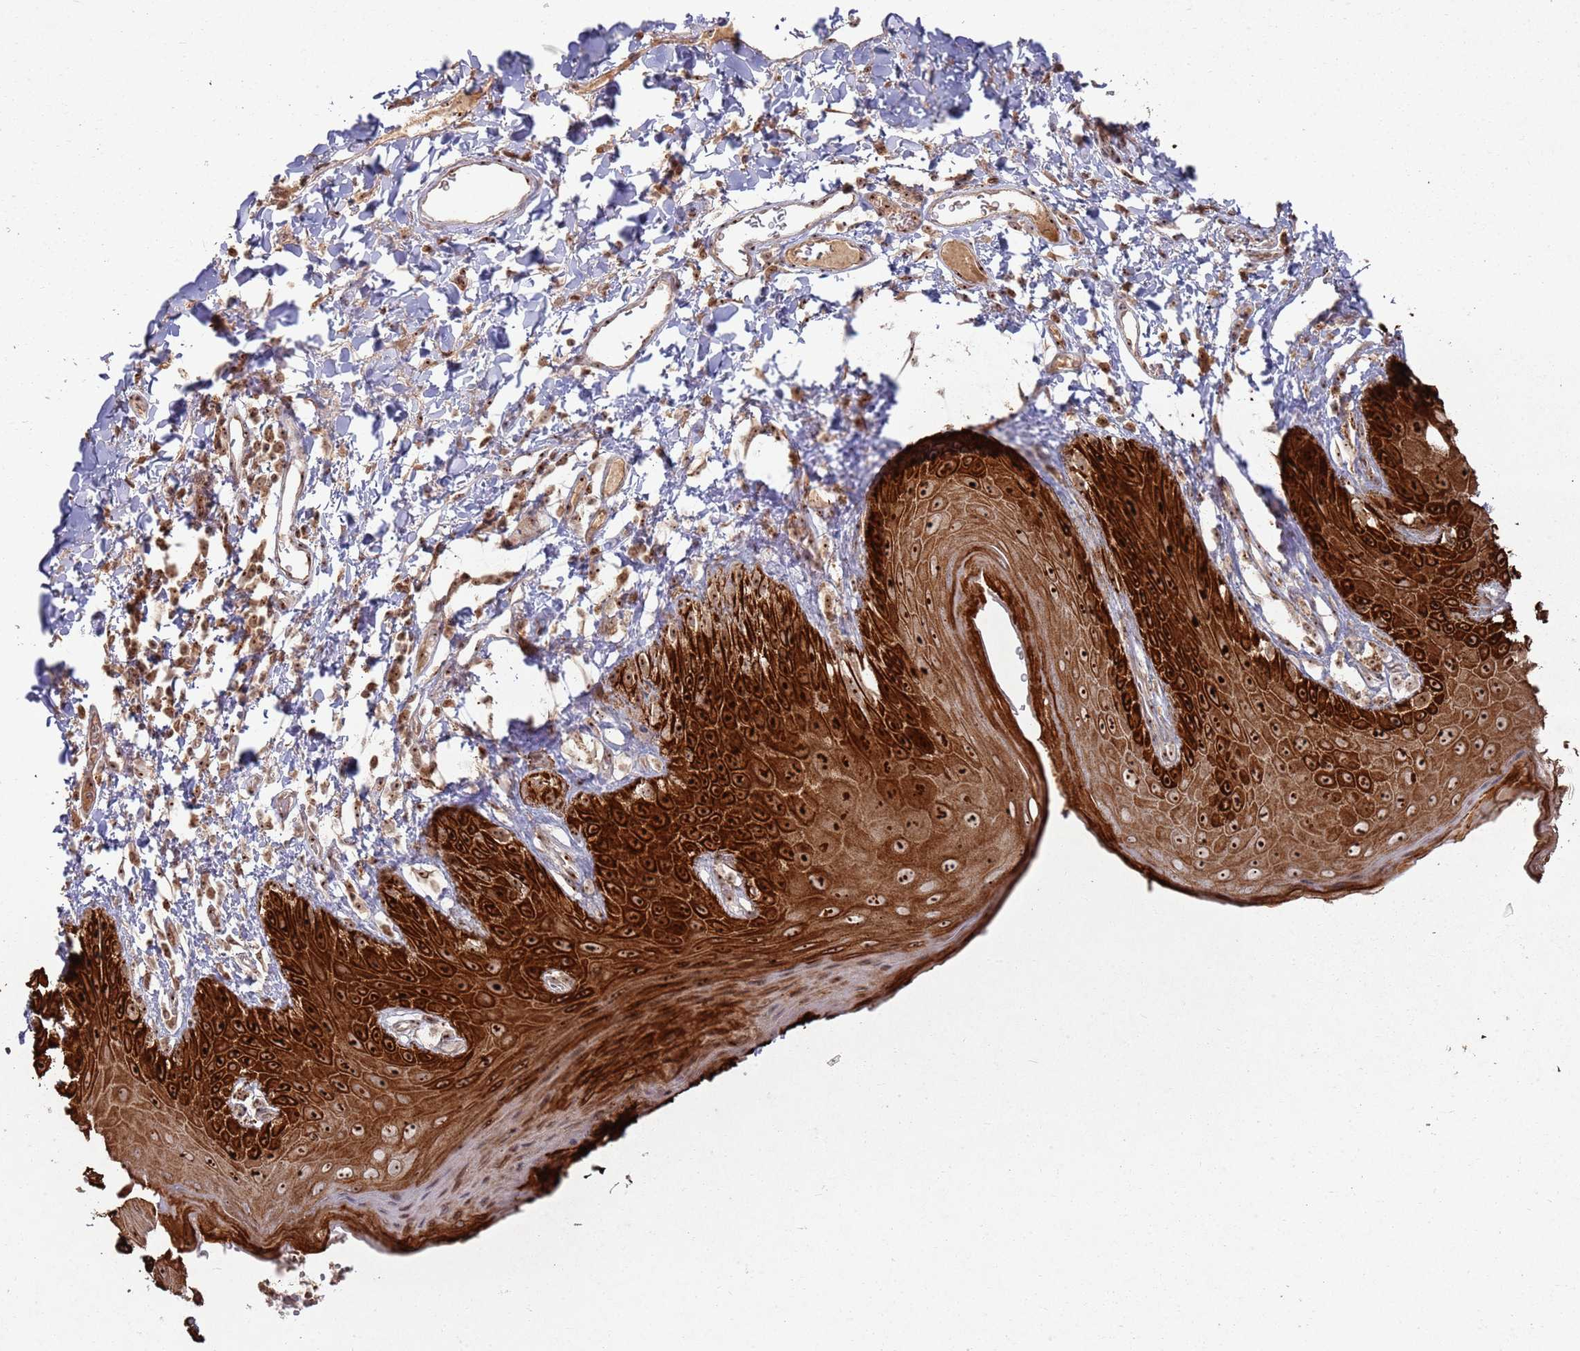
{"staining": {"intensity": "strong", "quantity": ">75%", "location": "cytoplasmic/membranous,nuclear"}, "tissue": "skin", "cell_type": "Epidermal cells", "image_type": "normal", "snomed": [{"axis": "morphology", "description": "Normal tissue, NOS"}, {"axis": "topography", "description": "Anal"}], "caption": "High-magnification brightfield microscopy of normal skin stained with DAB (3,3'-diaminobenzidine) (brown) and counterstained with hematoxylin (blue). epidermal cells exhibit strong cytoplasmic/membranous,nuclear positivity is appreciated in approximately>75% of cells.", "gene": "UTP11", "patient": {"sex": "male", "age": 44}}